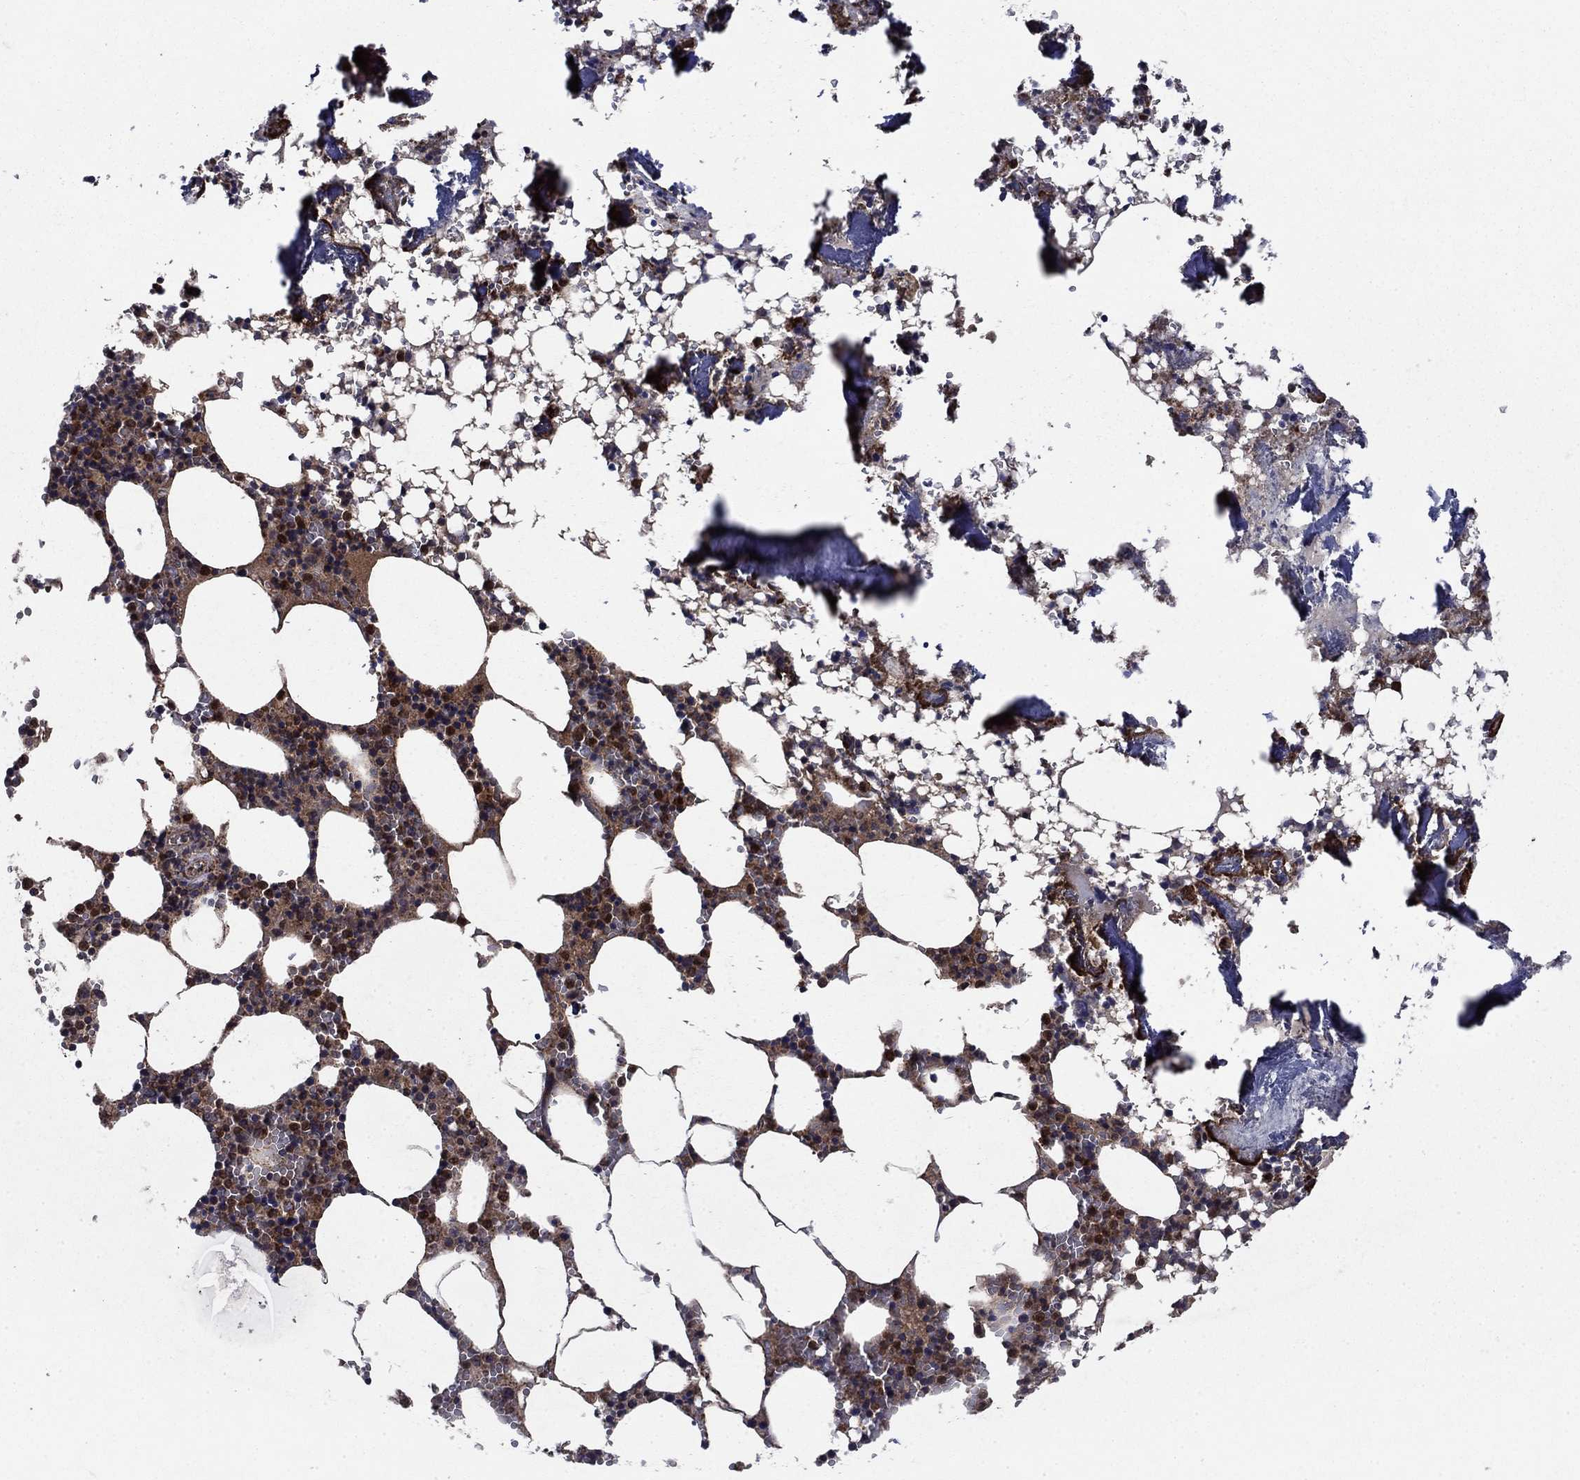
{"staining": {"intensity": "strong", "quantity": "25%-75%", "location": "cytoplasmic/membranous"}, "tissue": "bone marrow", "cell_type": "Hematopoietic cells", "image_type": "normal", "snomed": [{"axis": "morphology", "description": "Normal tissue, NOS"}, {"axis": "topography", "description": "Bone marrow"}], "caption": "High-power microscopy captured an IHC micrograph of normal bone marrow, revealing strong cytoplasmic/membranous positivity in about 25%-75% of hematopoietic cells. Nuclei are stained in blue.", "gene": "RNF19B", "patient": {"sex": "female", "age": 64}}